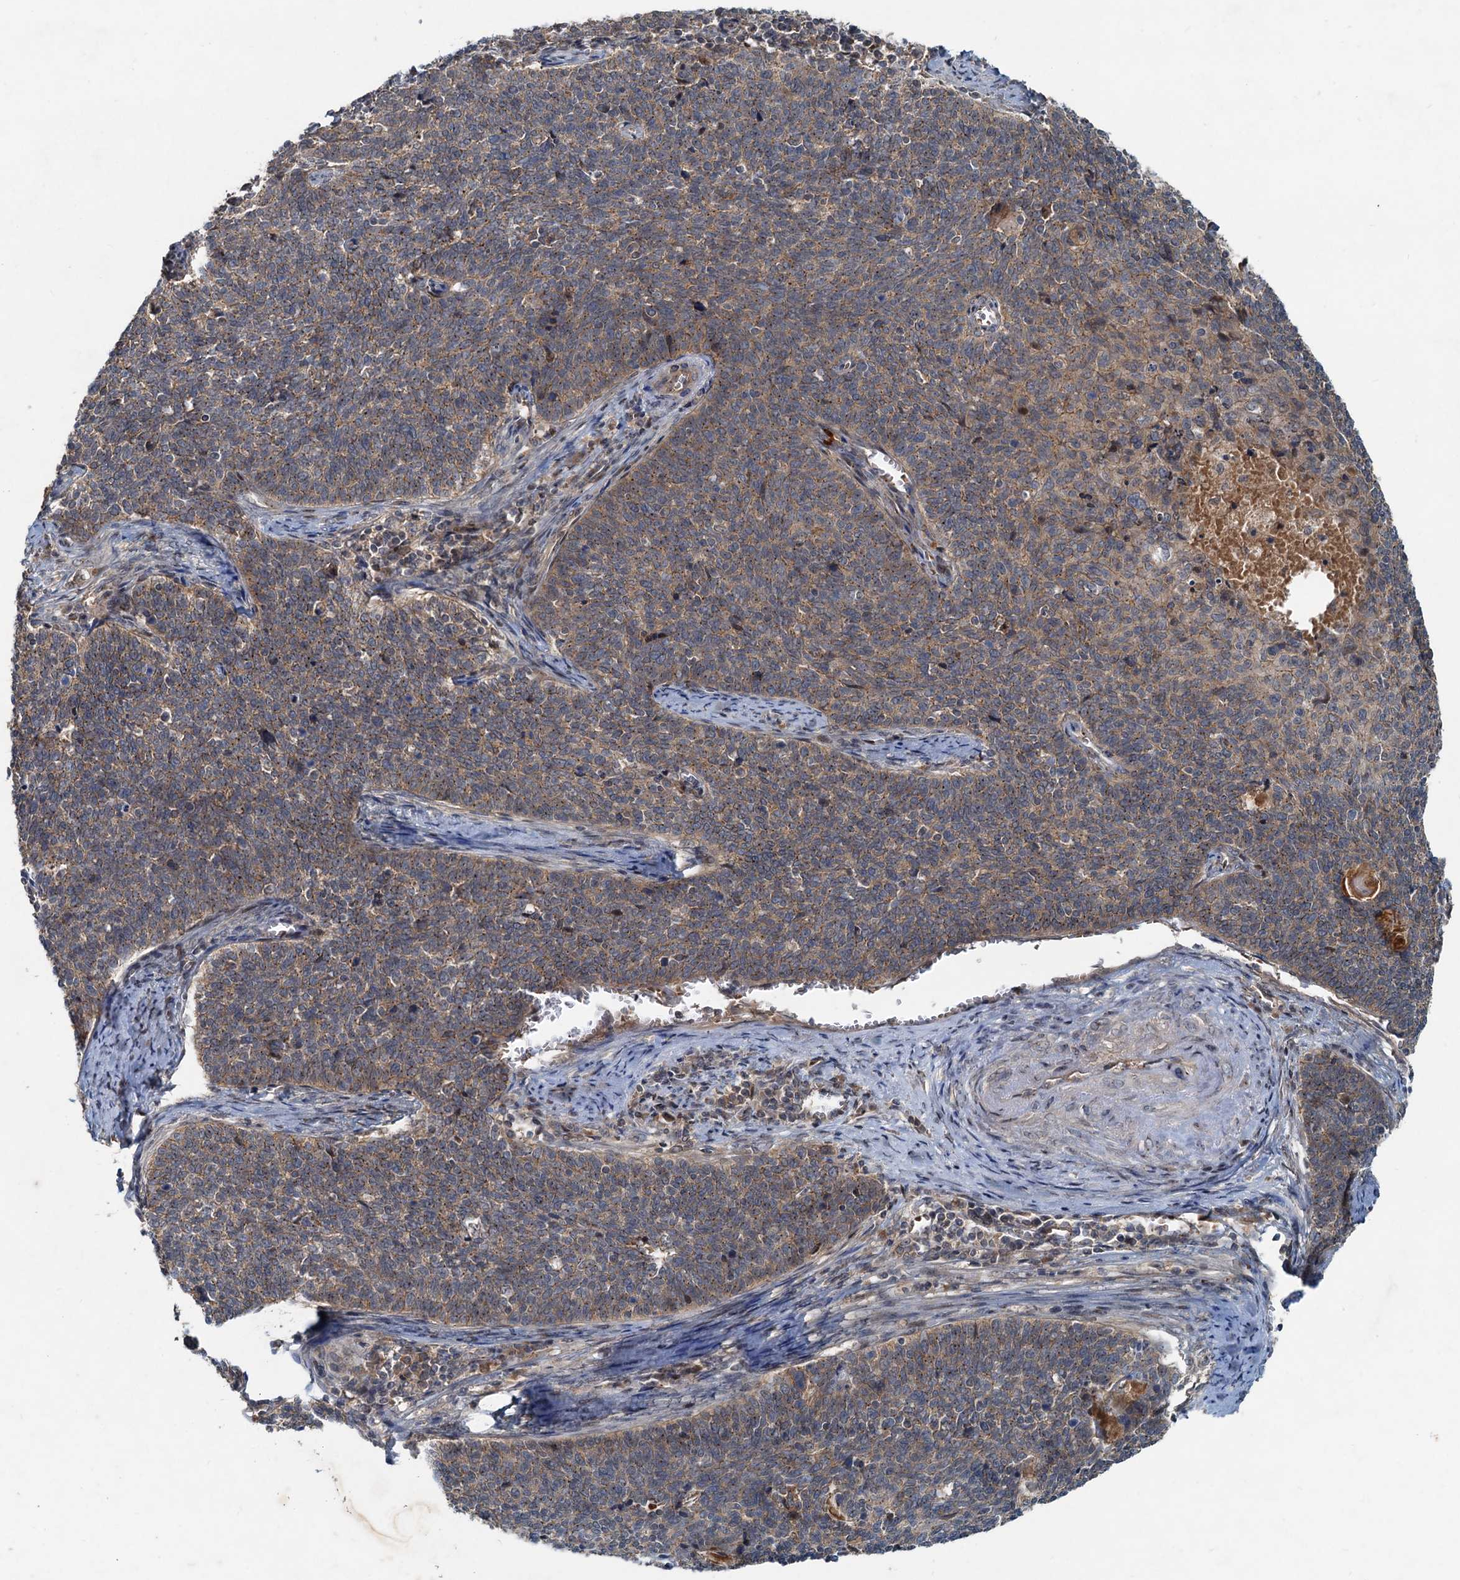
{"staining": {"intensity": "moderate", "quantity": ">75%", "location": "cytoplasmic/membranous"}, "tissue": "cervical cancer", "cell_type": "Tumor cells", "image_type": "cancer", "snomed": [{"axis": "morphology", "description": "Squamous cell carcinoma, NOS"}, {"axis": "topography", "description": "Cervix"}], "caption": "Protein expression analysis of human squamous cell carcinoma (cervical) reveals moderate cytoplasmic/membranous expression in approximately >75% of tumor cells. Using DAB (brown) and hematoxylin (blue) stains, captured at high magnification using brightfield microscopy.", "gene": "CEP68", "patient": {"sex": "female", "age": 39}}